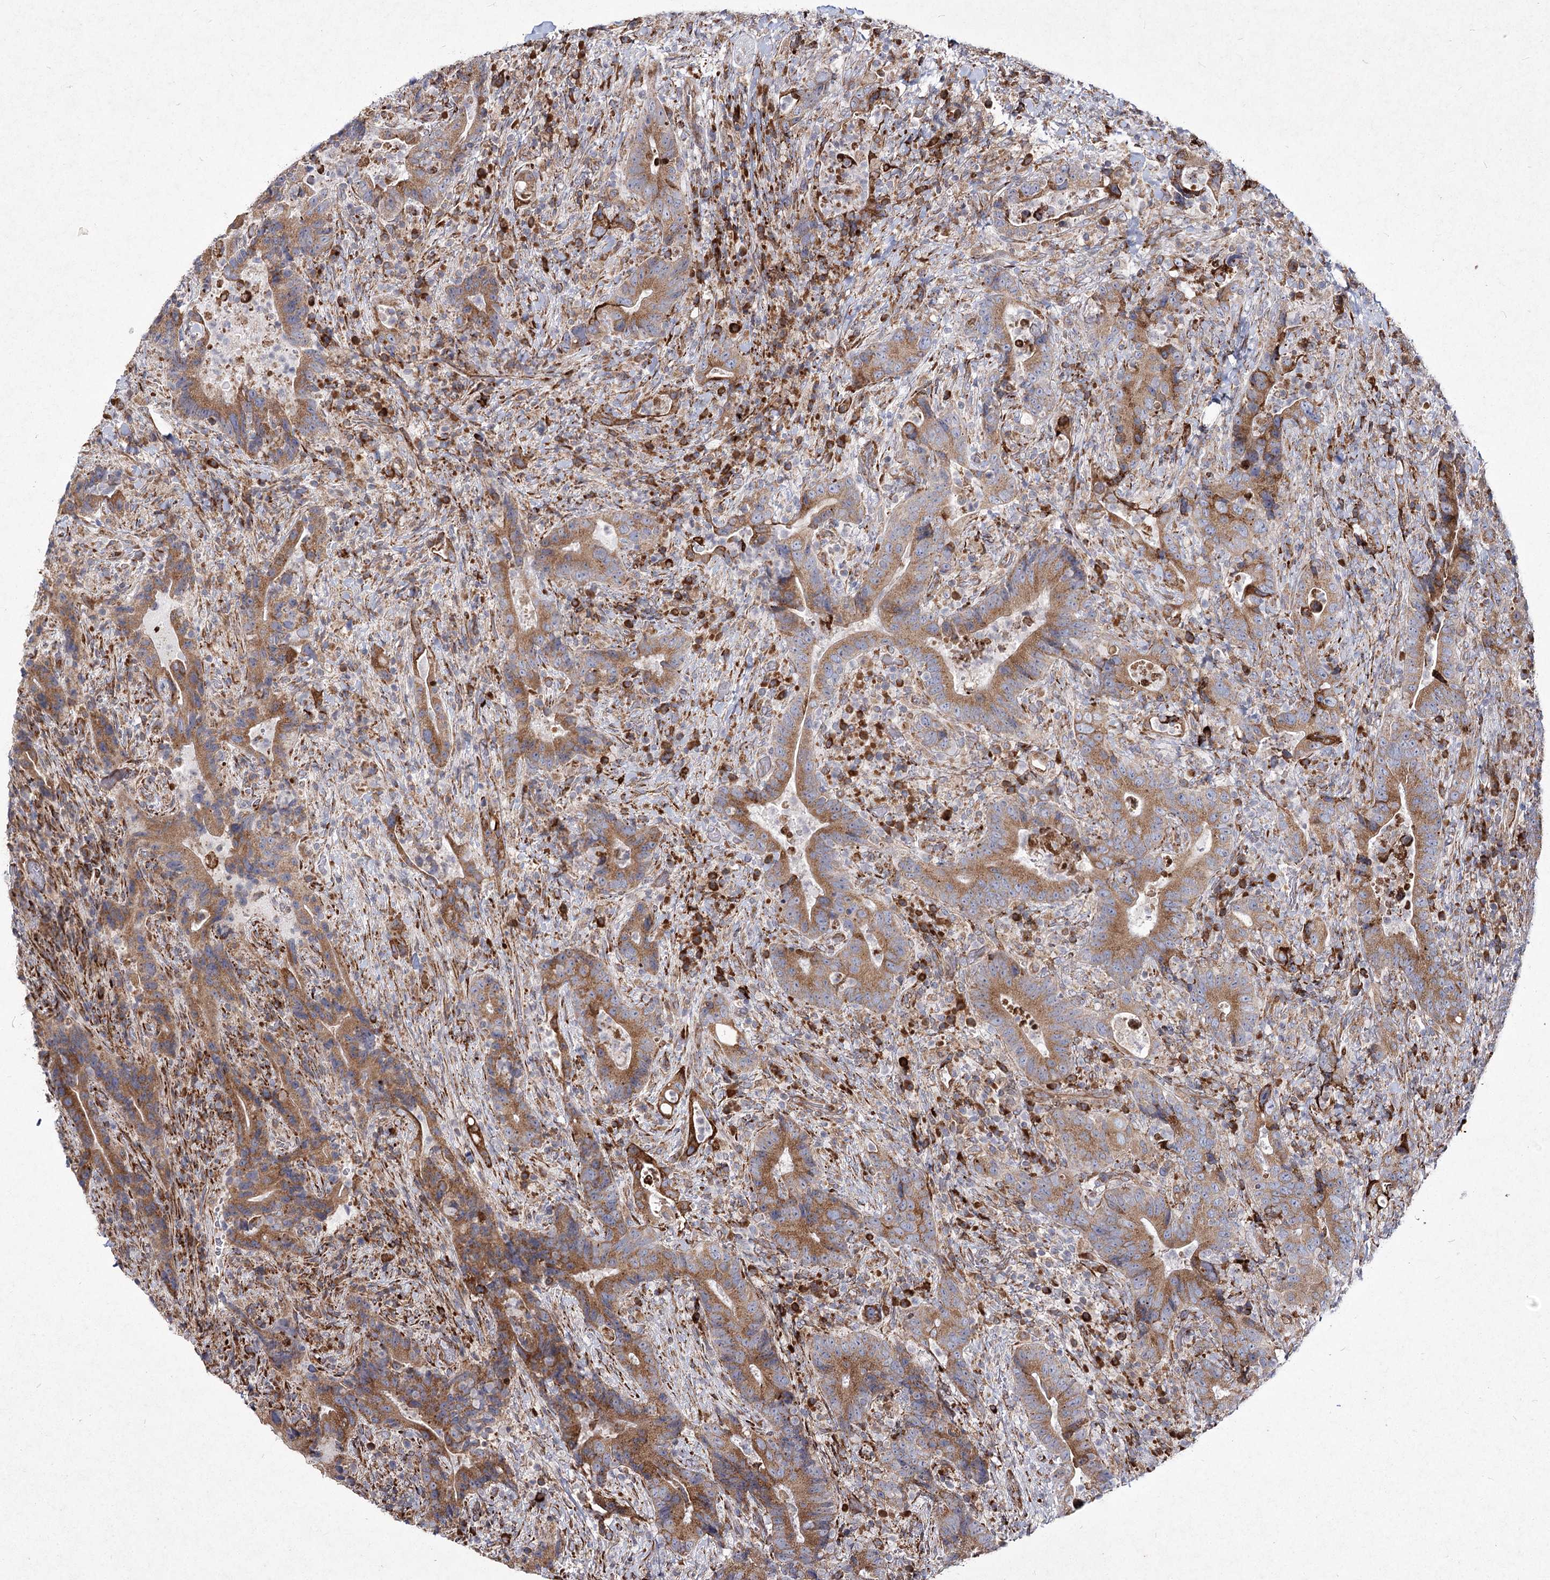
{"staining": {"intensity": "moderate", "quantity": ">75%", "location": "cytoplasmic/membranous"}, "tissue": "colorectal cancer", "cell_type": "Tumor cells", "image_type": "cancer", "snomed": [{"axis": "morphology", "description": "Adenocarcinoma, NOS"}, {"axis": "topography", "description": "Colon"}], "caption": "Human colorectal adenocarcinoma stained for a protein (brown) displays moderate cytoplasmic/membranous positive staining in approximately >75% of tumor cells.", "gene": "NHLRC2", "patient": {"sex": "female", "age": 75}}